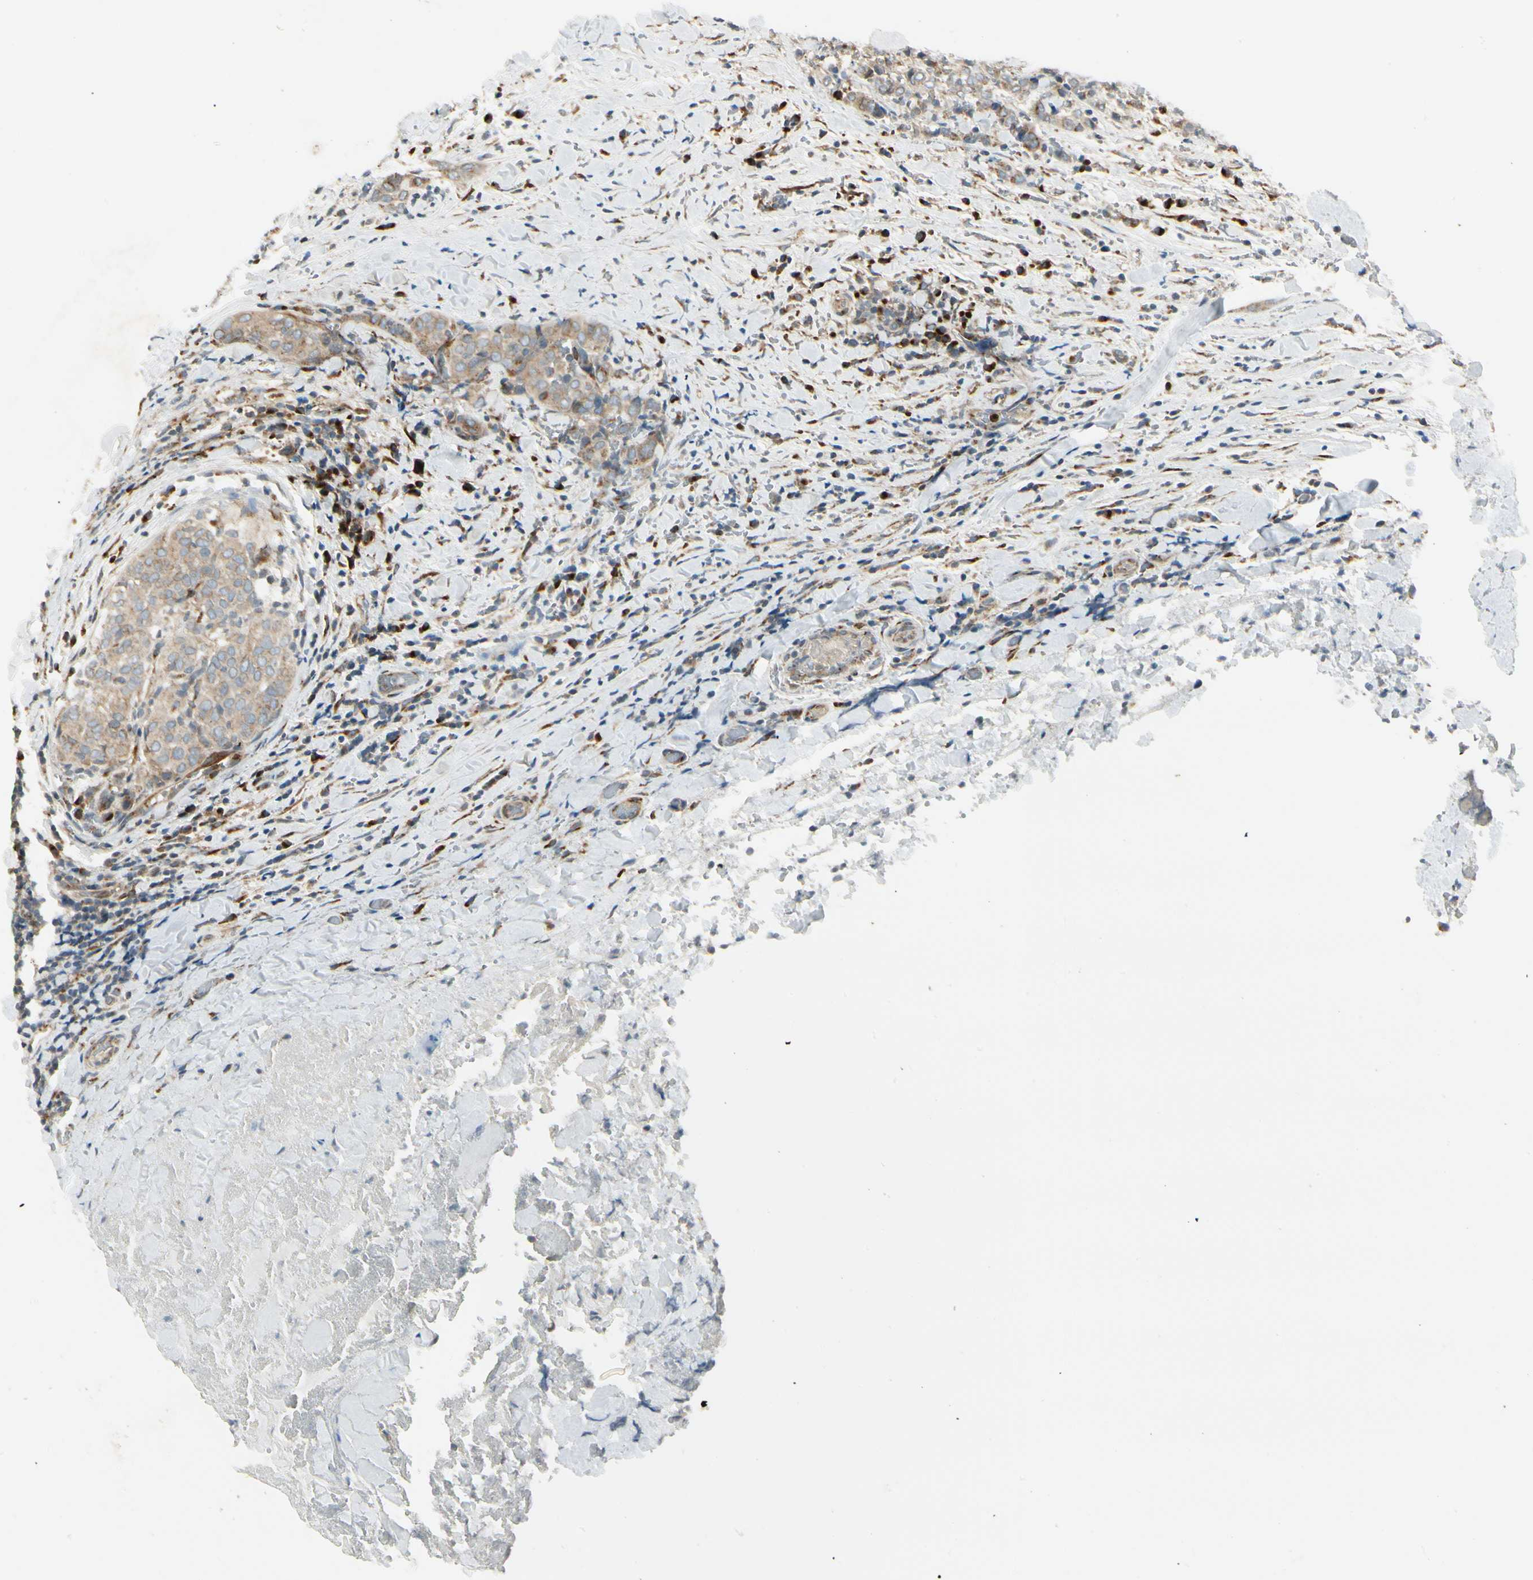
{"staining": {"intensity": "weak", "quantity": ">75%", "location": "cytoplasmic/membranous"}, "tissue": "thyroid cancer", "cell_type": "Tumor cells", "image_type": "cancer", "snomed": [{"axis": "morphology", "description": "Normal tissue, NOS"}, {"axis": "morphology", "description": "Papillary adenocarcinoma, NOS"}, {"axis": "topography", "description": "Thyroid gland"}], "caption": "This is a micrograph of immunohistochemistry (IHC) staining of papillary adenocarcinoma (thyroid), which shows weak expression in the cytoplasmic/membranous of tumor cells.", "gene": "MANSC1", "patient": {"sex": "female", "age": 30}}